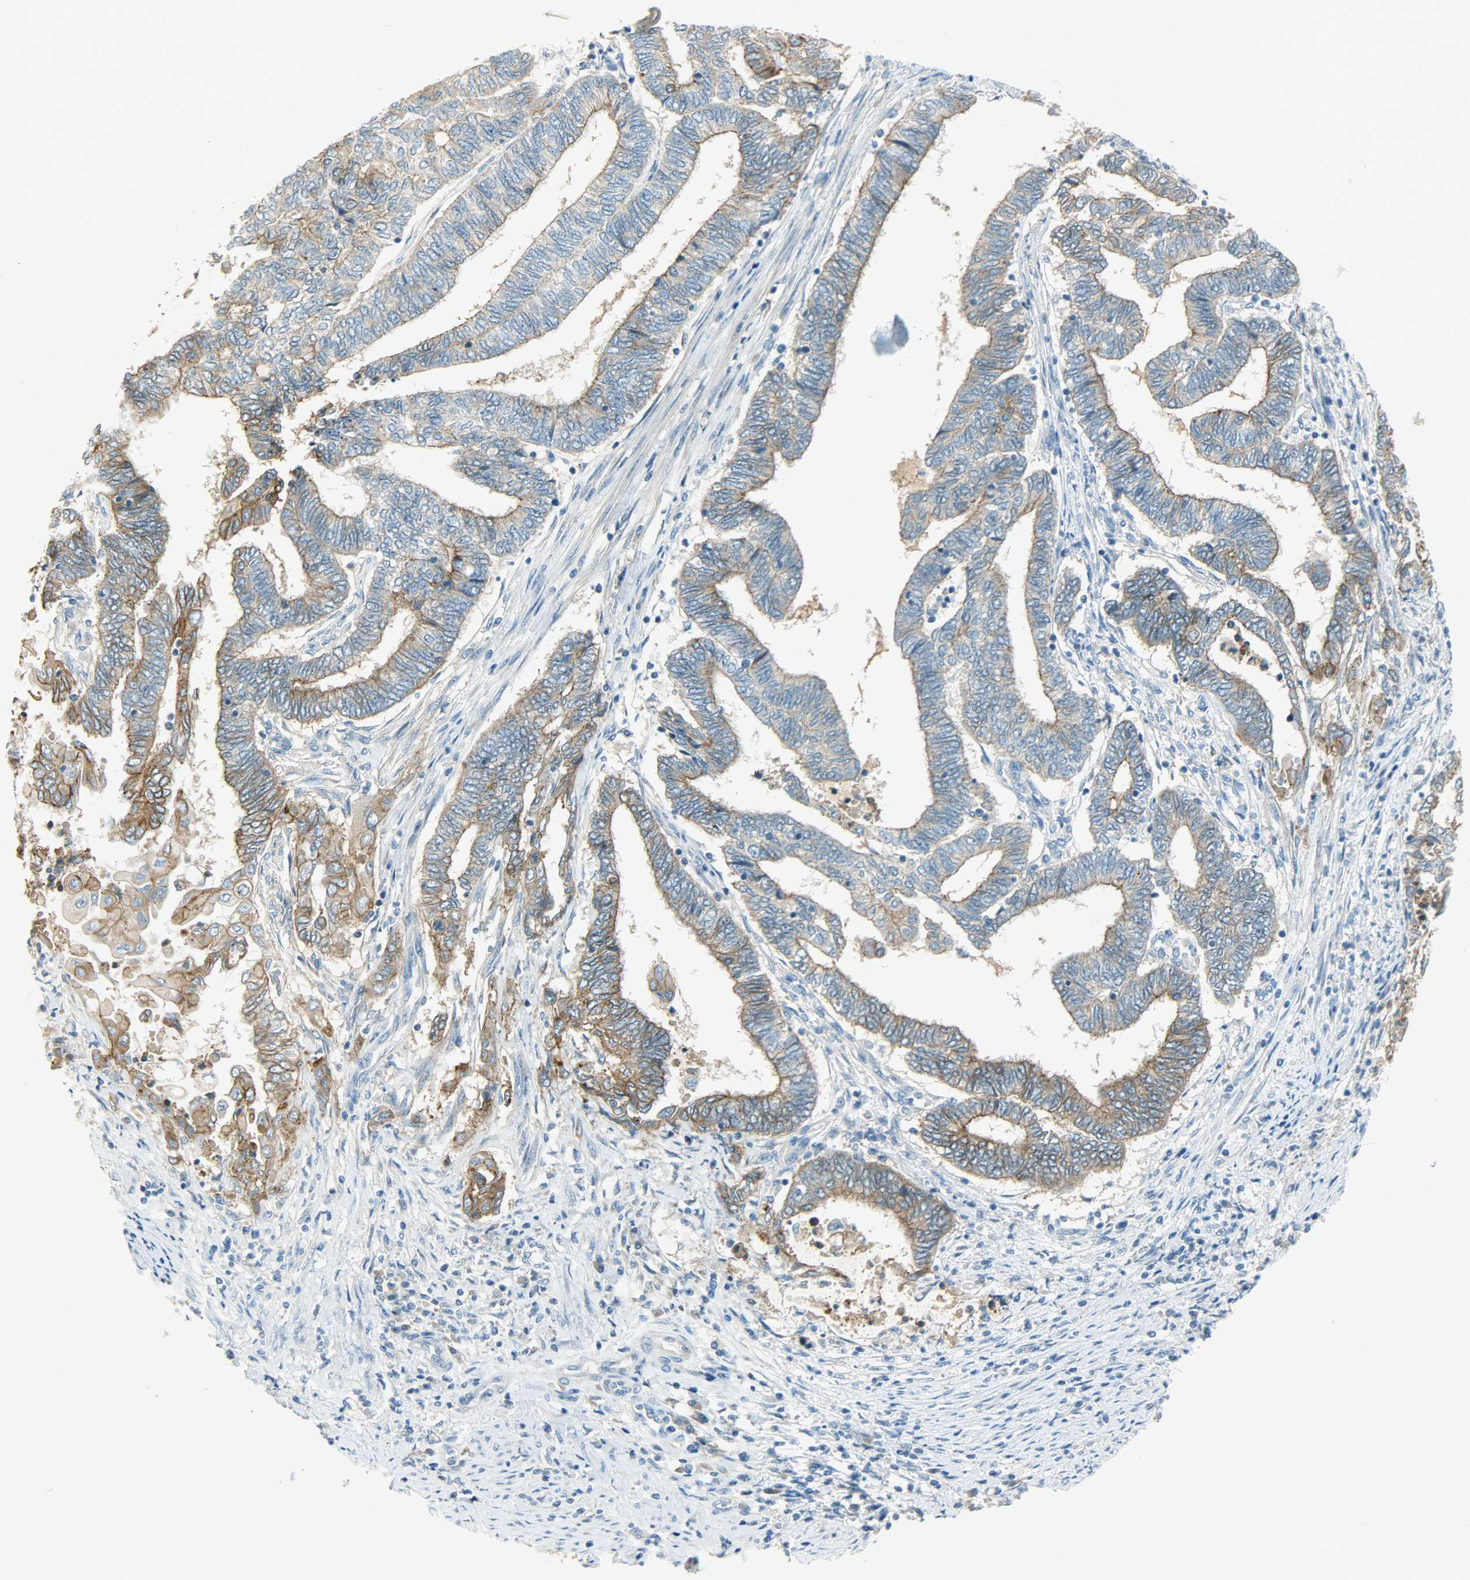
{"staining": {"intensity": "moderate", "quantity": ">75%", "location": "cytoplasmic/membranous"}, "tissue": "endometrial cancer", "cell_type": "Tumor cells", "image_type": "cancer", "snomed": [{"axis": "morphology", "description": "Adenocarcinoma, NOS"}, {"axis": "topography", "description": "Uterus"}, {"axis": "topography", "description": "Endometrium"}], "caption": "An immunohistochemistry photomicrograph of tumor tissue is shown. Protein staining in brown highlights moderate cytoplasmic/membranous positivity in endometrial cancer within tumor cells. The protein is stained brown, and the nuclei are stained in blue (DAB (3,3'-diaminobenzidine) IHC with brightfield microscopy, high magnification).", "gene": "DSG2", "patient": {"sex": "female", "age": 70}}